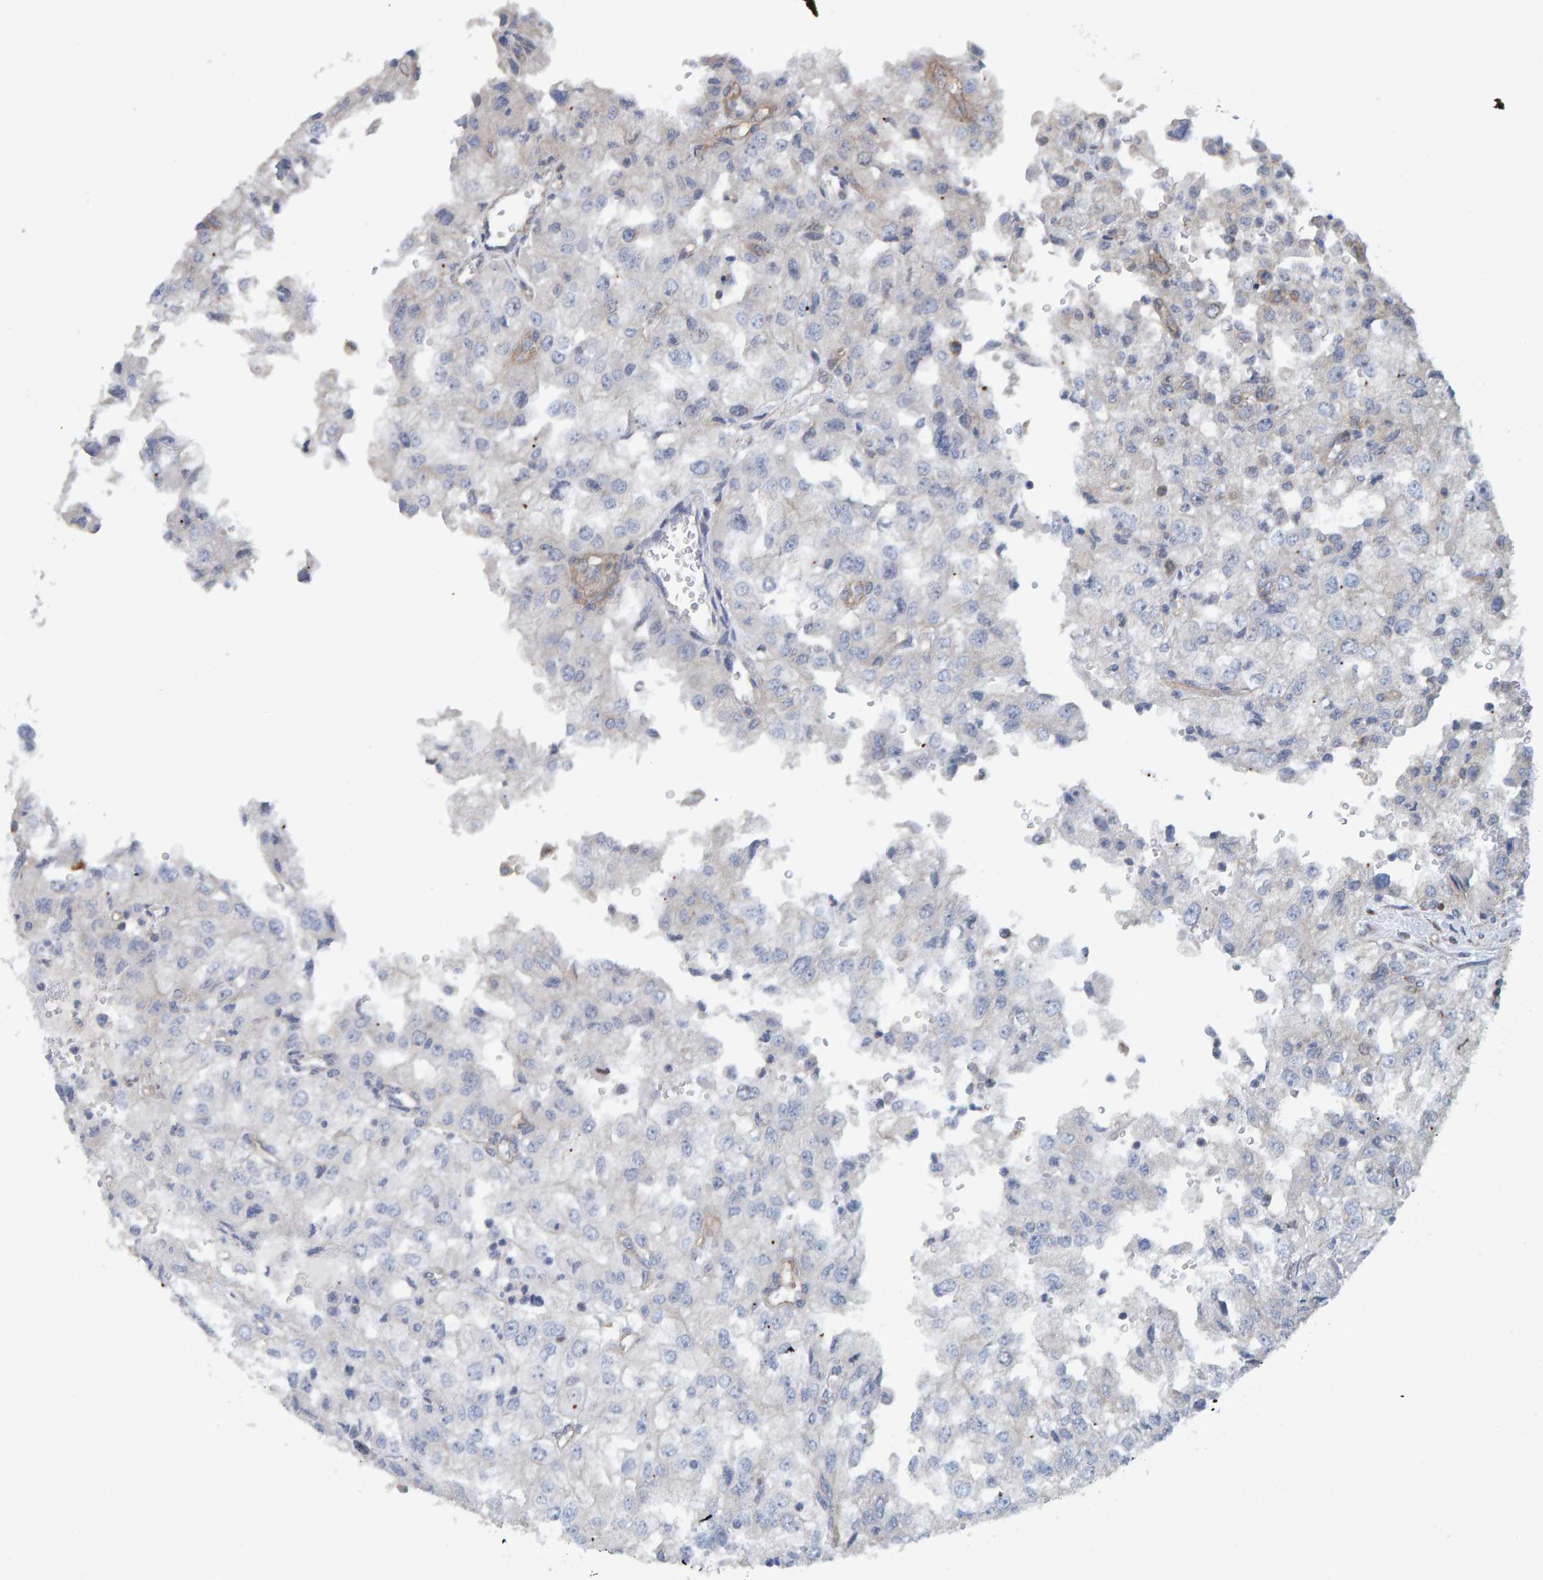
{"staining": {"intensity": "negative", "quantity": "none", "location": "none"}, "tissue": "renal cancer", "cell_type": "Tumor cells", "image_type": "cancer", "snomed": [{"axis": "morphology", "description": "Adenocarcinoma, NOS"}, {"axis": "topography", "description": "Kidney"}], "caption": "Renal cancer was stained to show a protein in brown. There is no significant staining in tumor cells. (Stains: DAB immunohistochemistry (IHC) with hematoxylin counter stain, Microscopy: brightfield microscopy at high magnification).", "gene": "RGP1", "patient": {"sex": "female", "age": 54}}